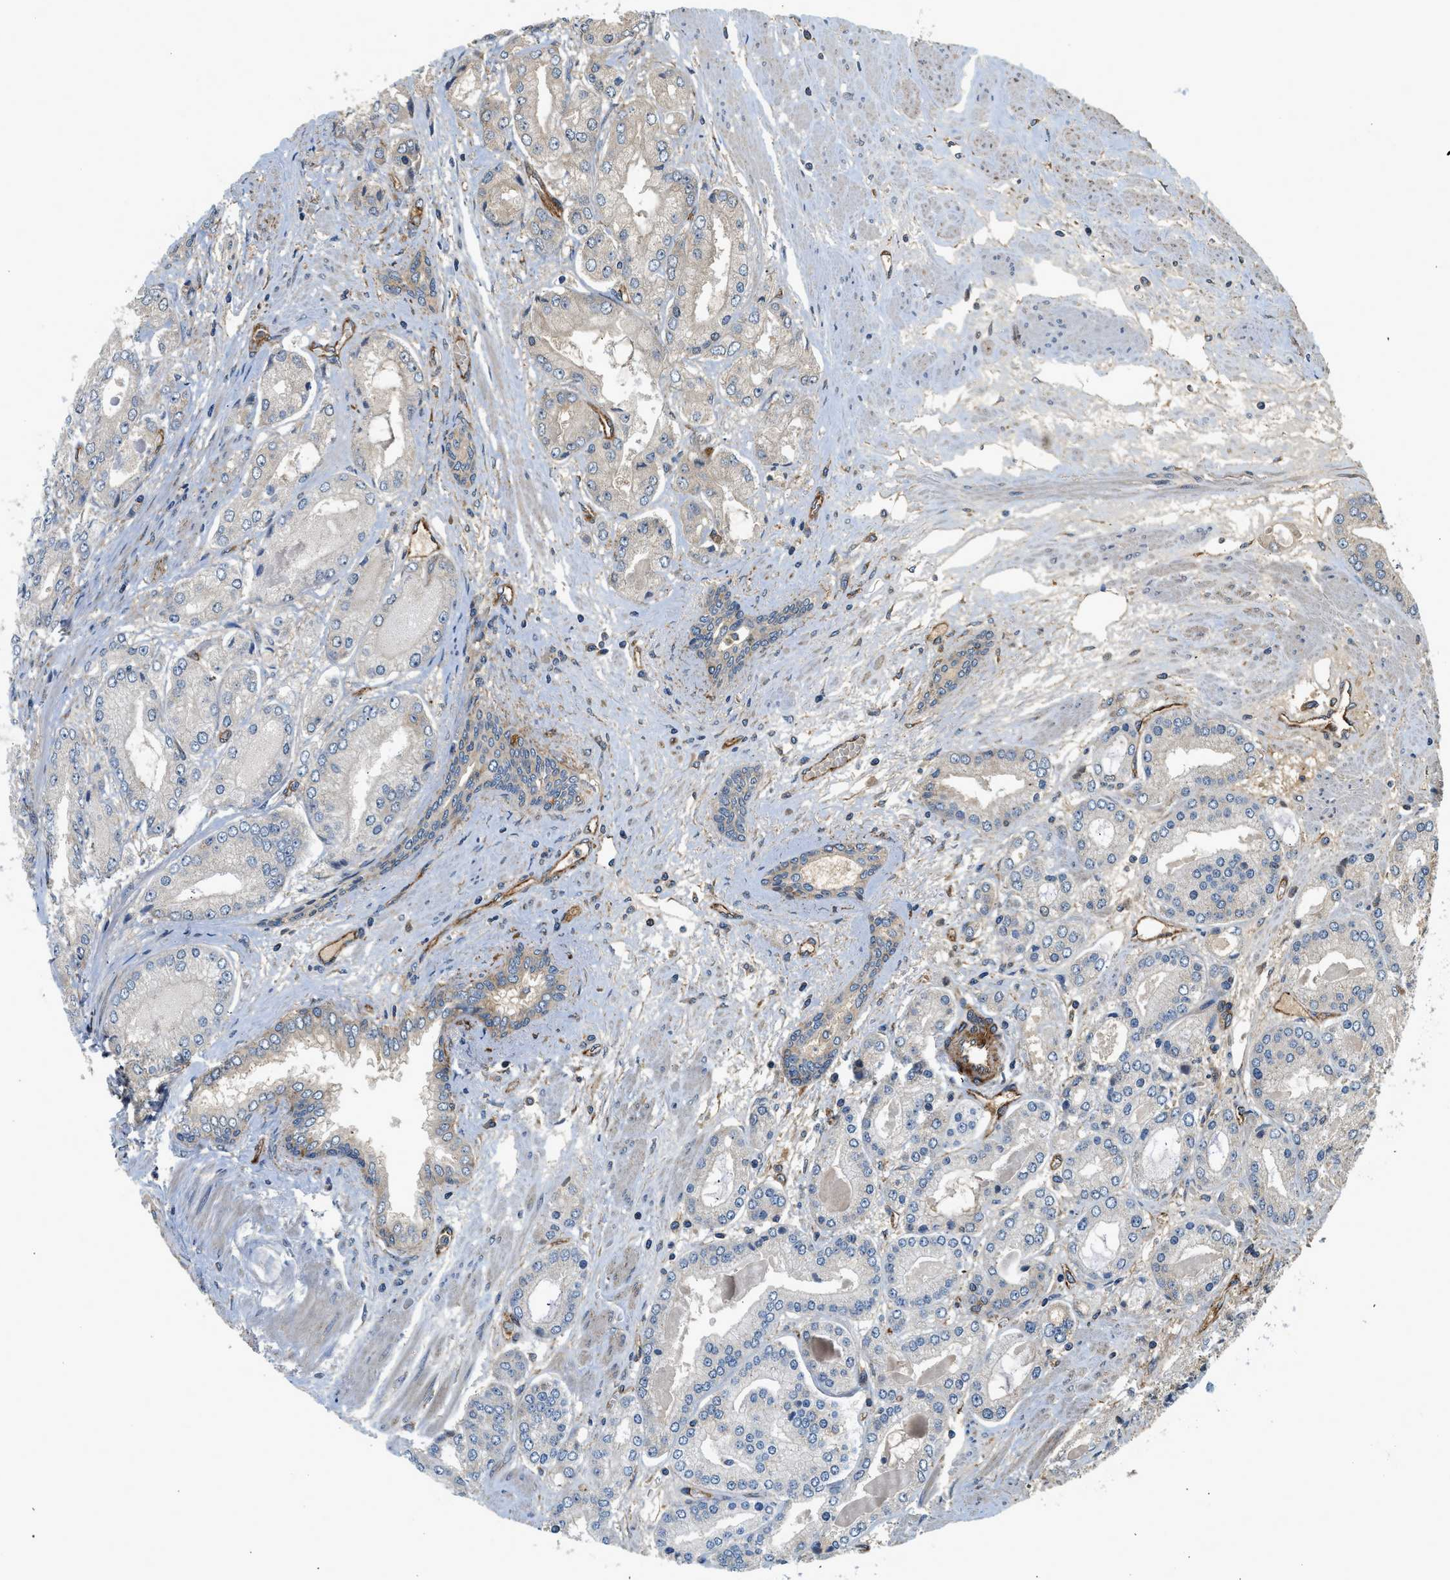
{"staining": {"intensity": "negative", "quantity": "none", "location": "none"}, "tissue": "prostate cancer", "cell_type": "Tumor cells", "image_type": "cancer", "snomed": [{"axis": "morphology", "description": "Adenocarcinoma, High grade"}, {"axis": "topography", "description": "Prostate"}], "caption": "Image shows no protein positivity in tumor cells of prostate adenocarcinoma (high-grade) tissue.", "gene": "HIP1", "patient": {"sex": "male", "age": 59}}